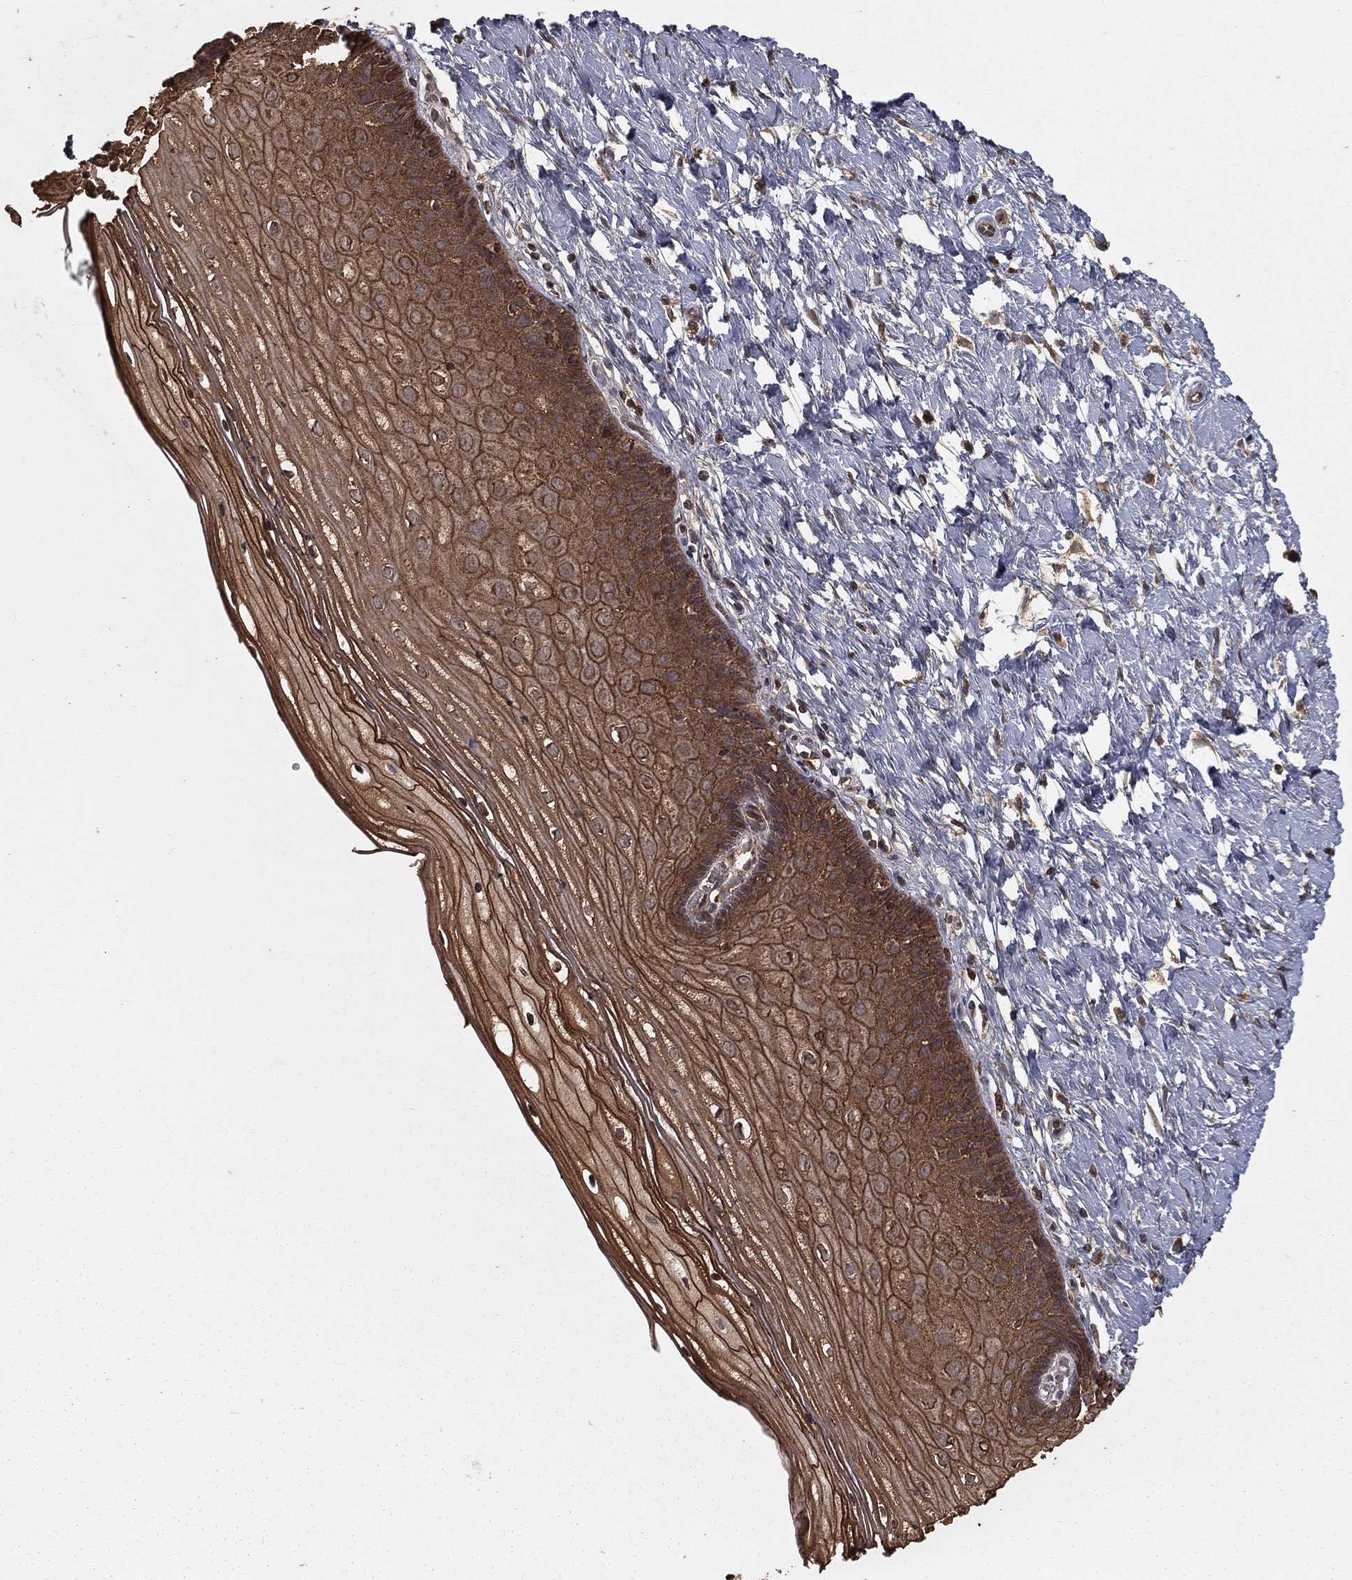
{"staining": {"intensity": "weak", "quantity": "25%-75%", "location": "cytoplasmic/membranous"}, "tissue": "cervix", "cell_type": "Glandular cells", "image_type": "normal", "snomed": [{"axis": "morphology", "description": "Normal tissue, NOS"}, {"axis": "topography", "description": "Cervix"}], "caption": "Protein analysis of benign cervix demonstrates weak cytoplasmic/membranous positivity in approximately 25%-75% of glandular cells.", "gene": "ZDHHC15", "patient": {"sex": "female", "age": 37}}